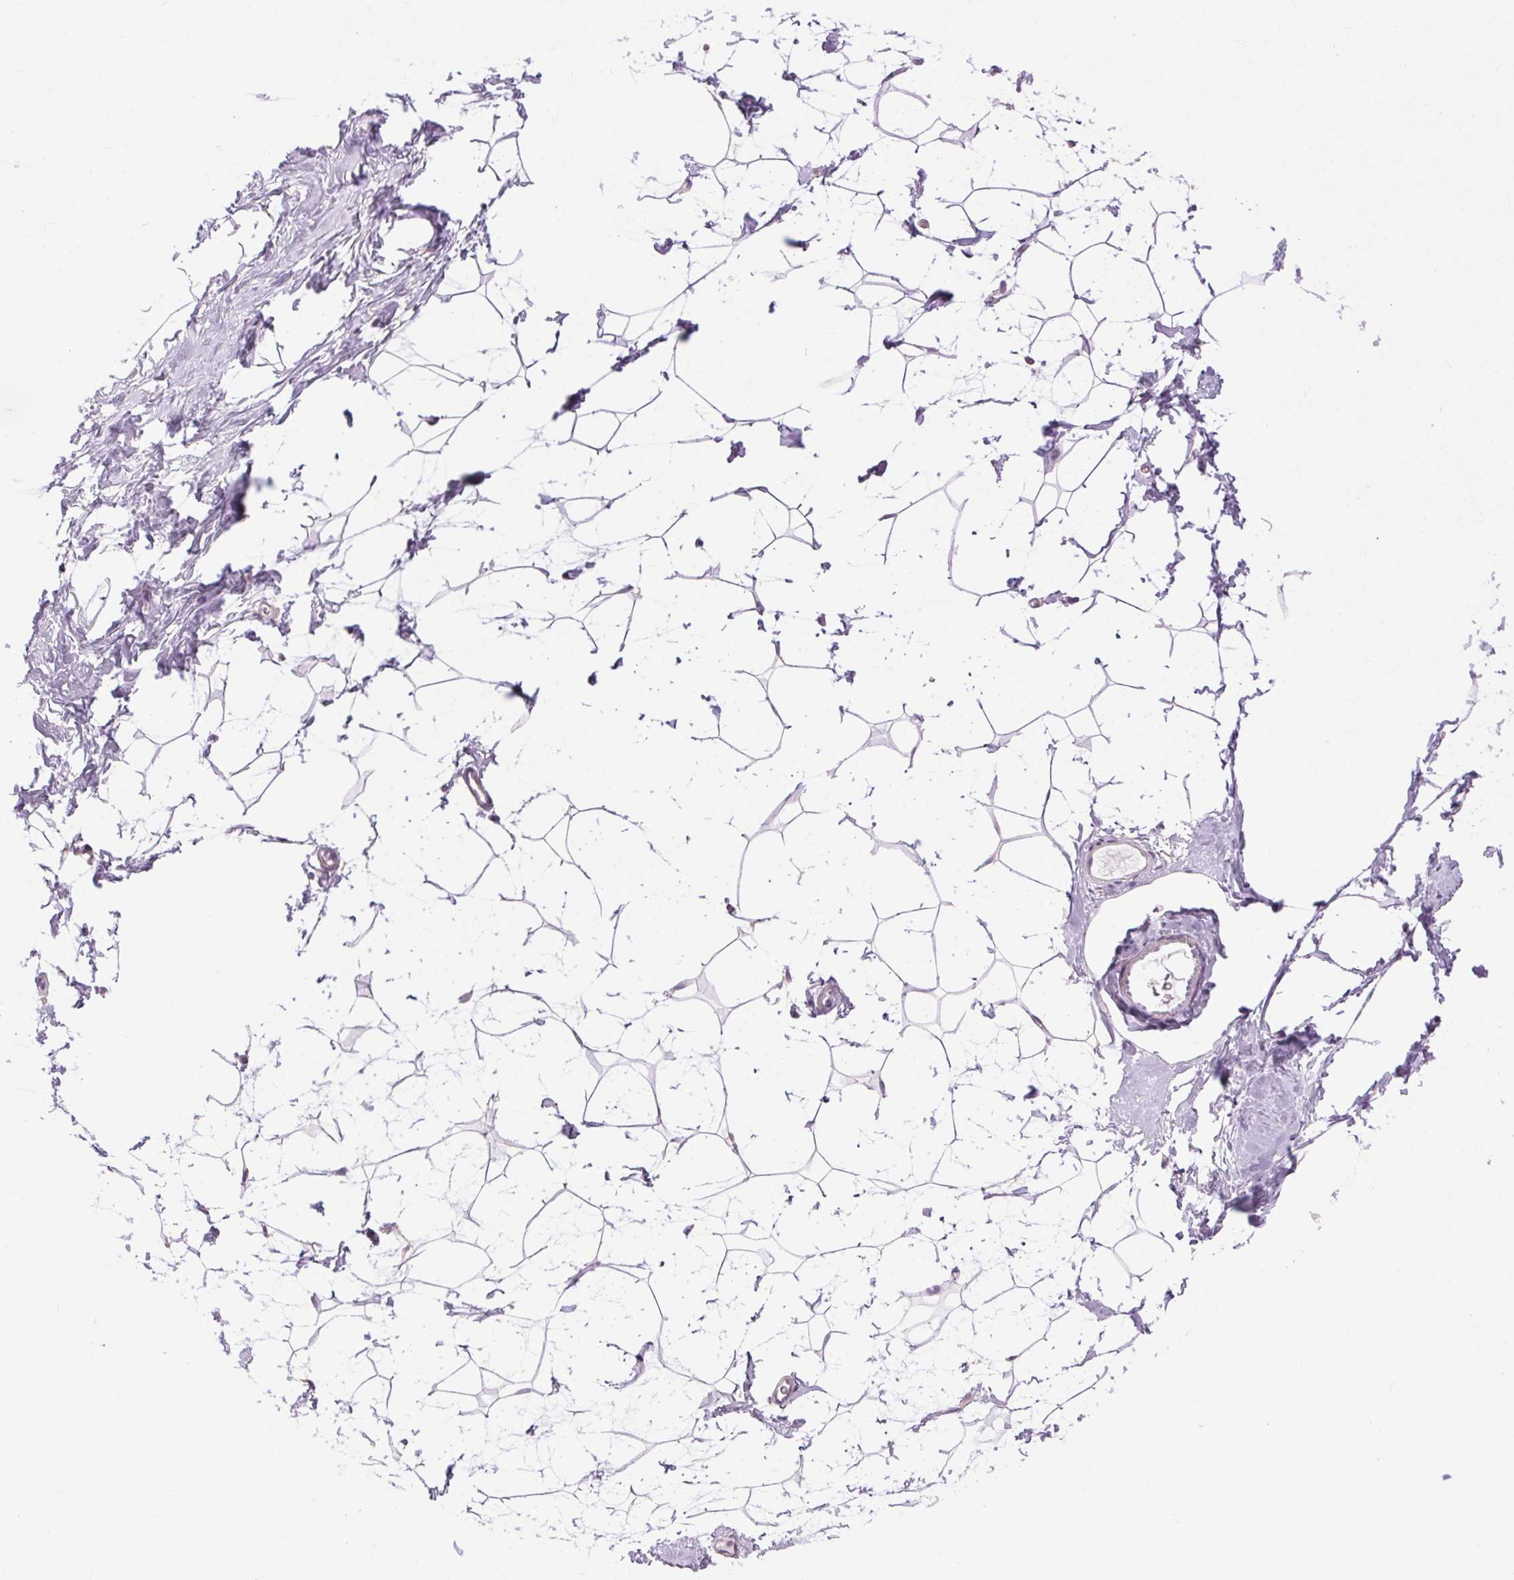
{"staining": {"intensity": "weak", "quantity": "<25%", "location": "cytoplasmic/membranous"}, "tissue": "breast", "cell_type": "Adipocytes", "image_type": "normal", "snomed": [{"axis": "morphology", "description": "Normal tissue, NOS"}, {"axis": "topography", "description": "Breast"}], "caption": "This micrograph is of benign breast stained with immunohistochemistry to label a protein in brown with the nuclei are counter-stained blue. There is no expression in adipocytes.", "gene": "SOWAHC", "patient": {"sex": "female", "age": 32}}